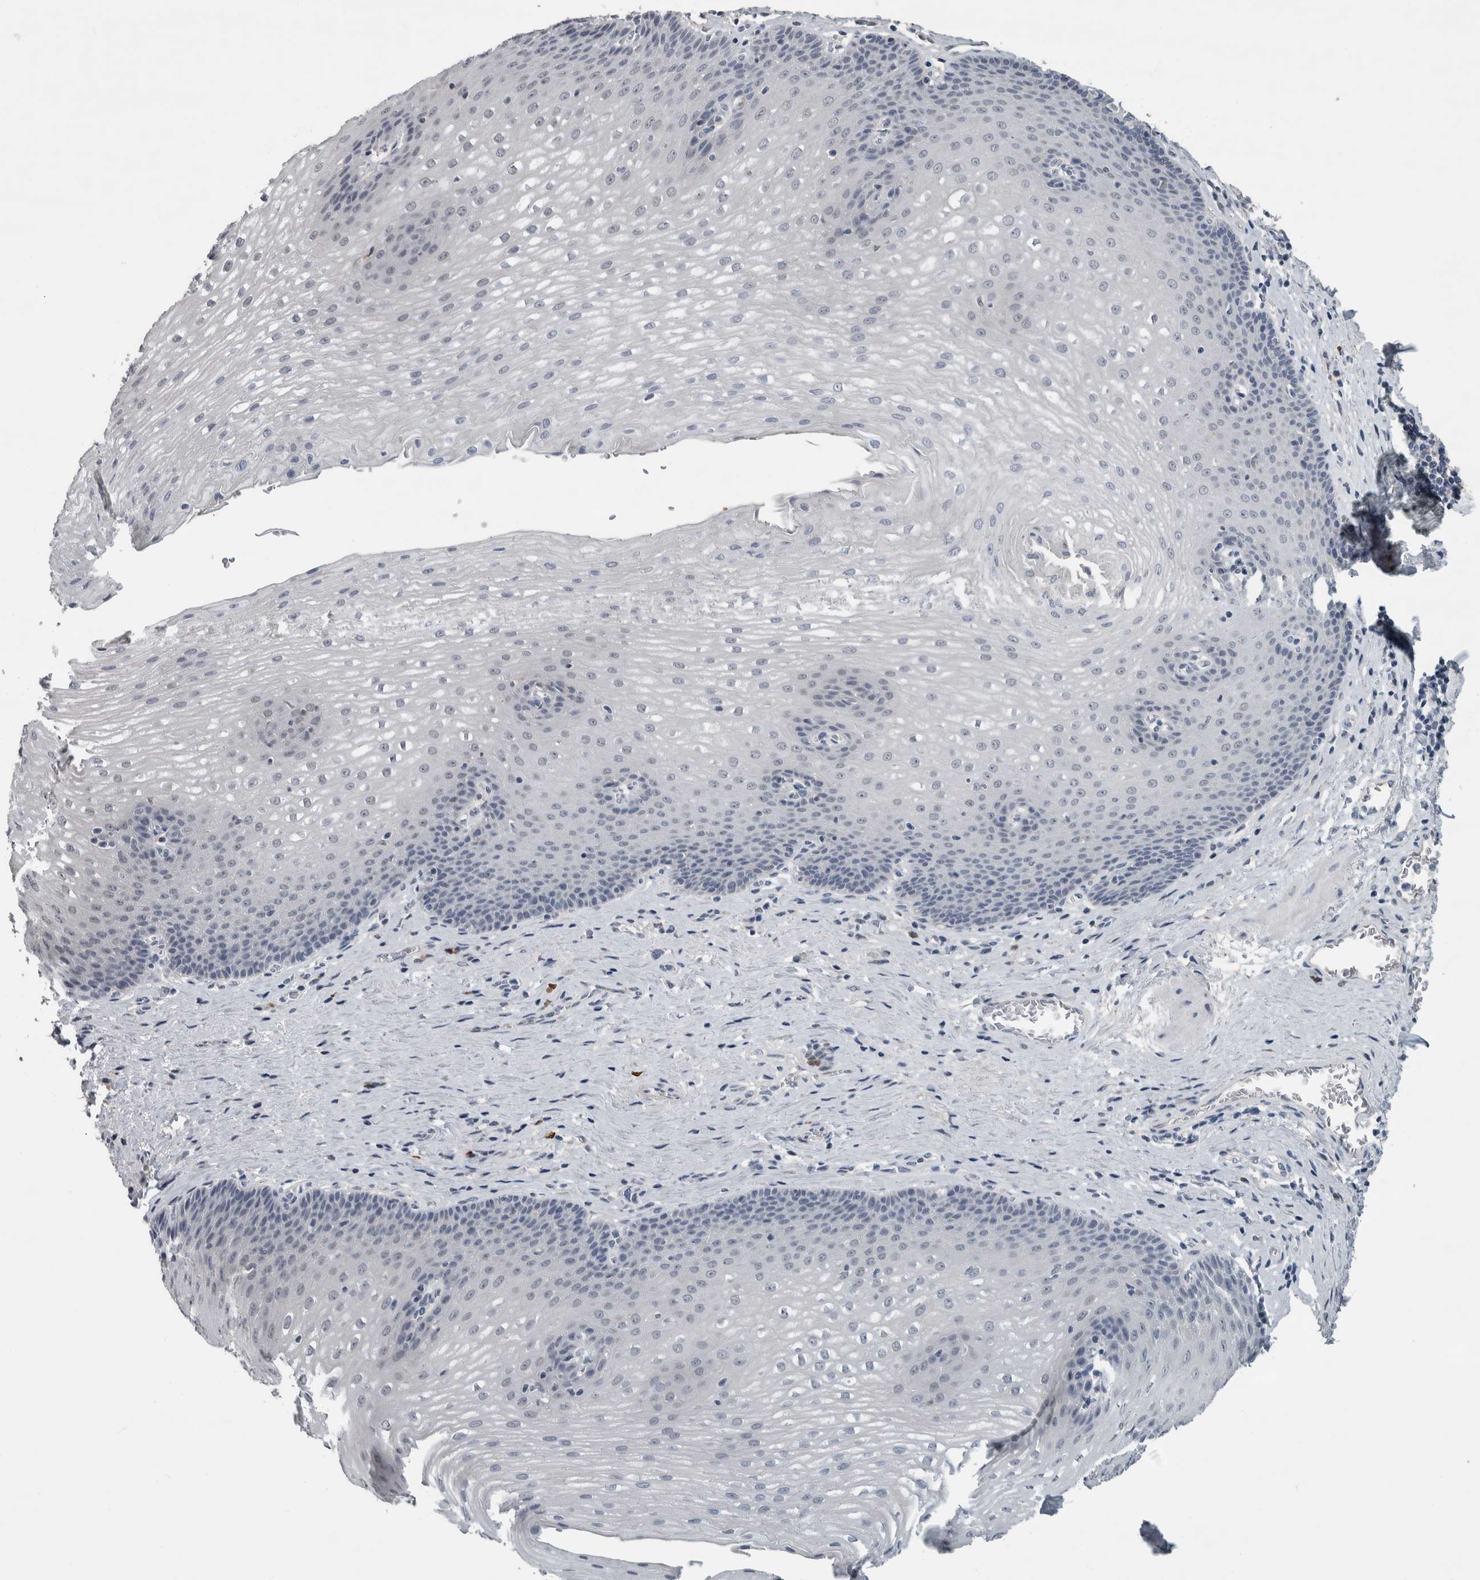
{"staining": {"intensity": "negative", "quantity": "none", "location": "none"}, "tissue": "esophagus", "cell_type": "Squamous epithelial cells", "image_type": "normal", "snomed": [{"axis": "morphology", "description": "Normal tissue, NOS"}, {"axis": "topography", "description": "Esophagus"}], "caption": "Photomicrograph shows no protein positivity in squamous epithelial cells of unremarkable esophagus.", "gene": "CAVIN4", "patient": {"sex": "male", "age": 48}}